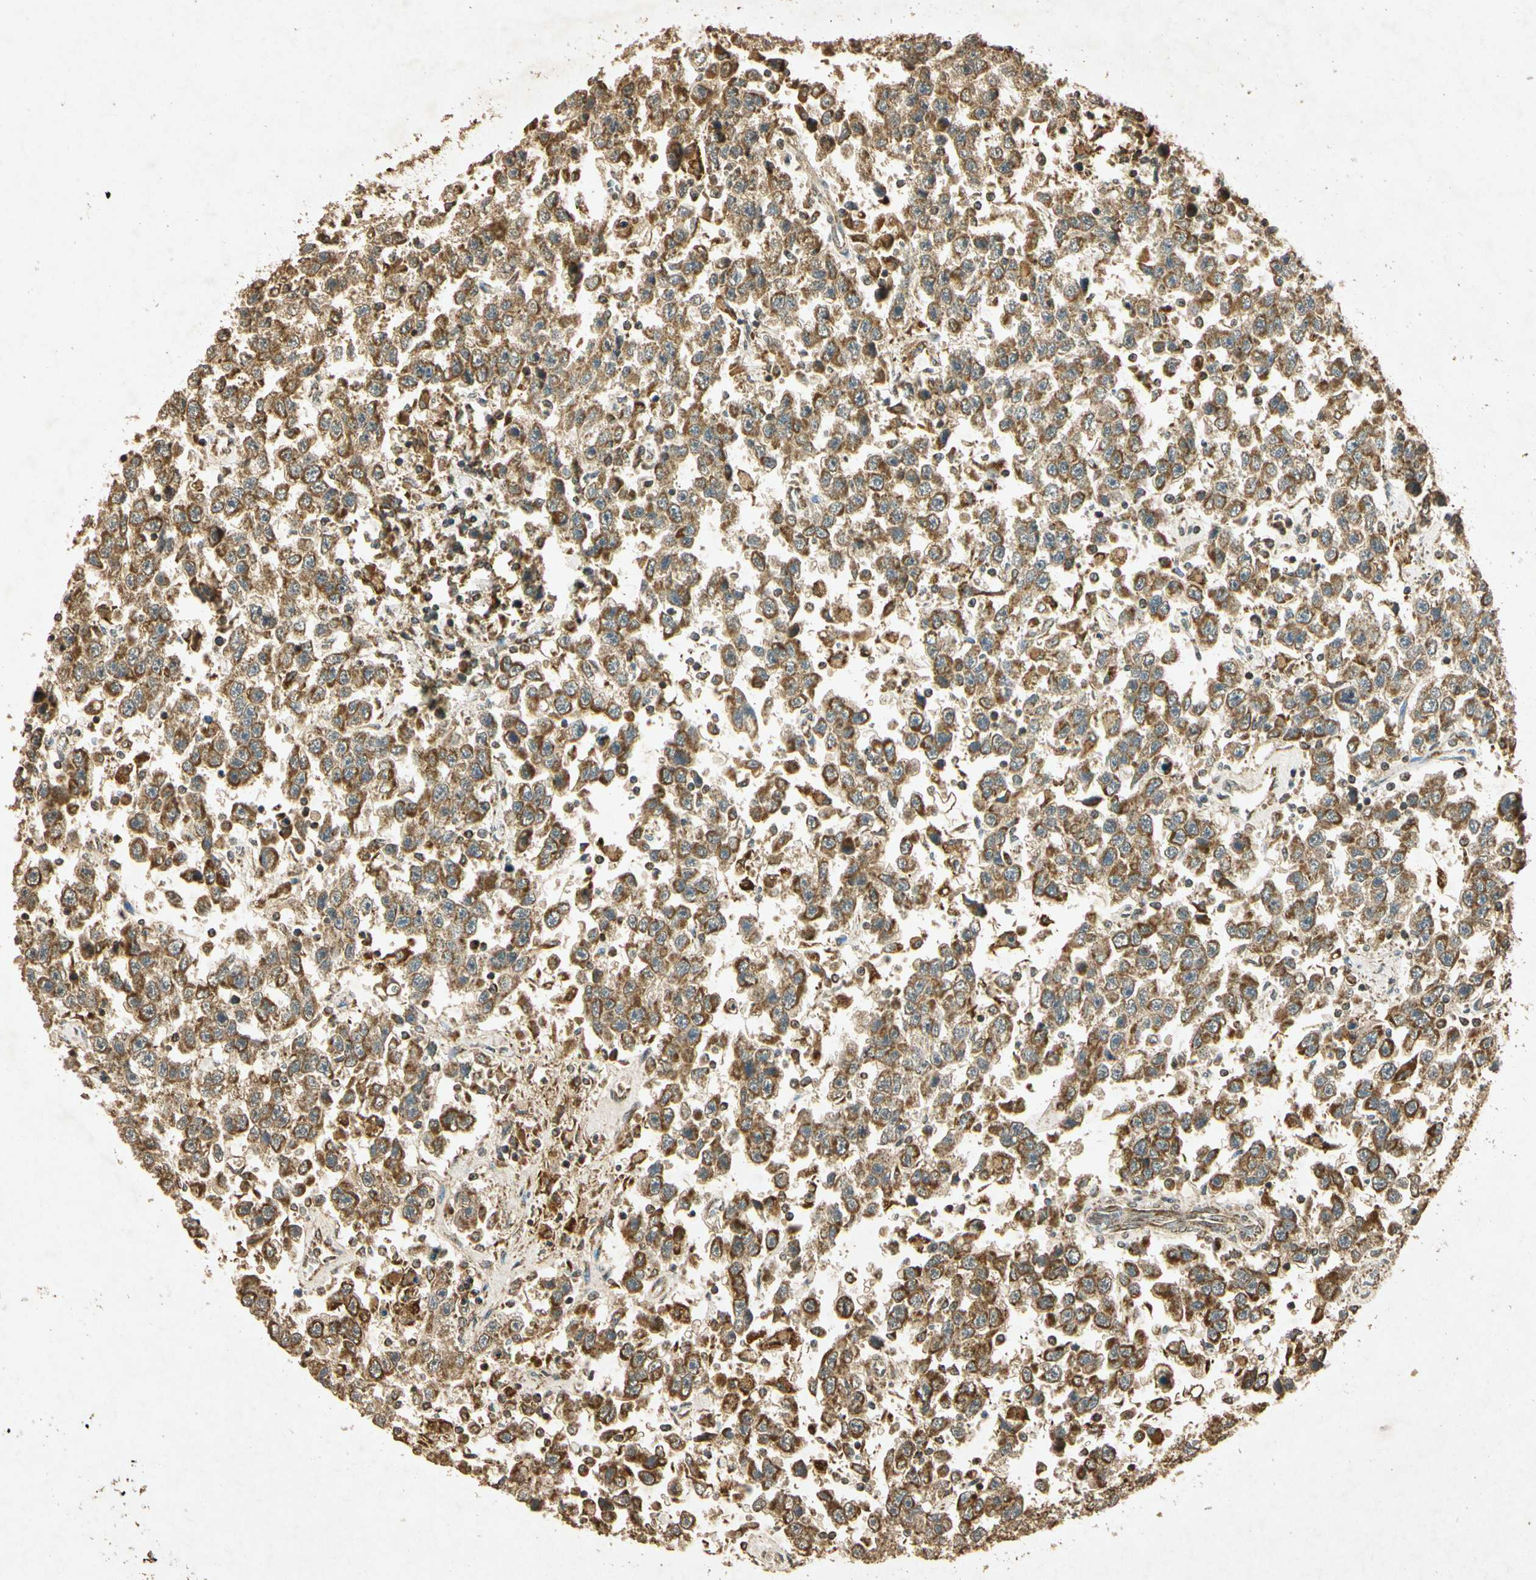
{"staining": {"intensity": "moderate", "quantity": ">75%", "location": "cytoplasmic/membranous"}, "tissue": "testis cancer", "cell_type": "Tumor cells", "image_type": "cancer", "snomed": [{"axis": "morphology", "description": "Seminoma, NOS"}, {"axis": "topography", "description": "Testis"}], "caption": "A high-resolution image shows immunohistochemistry staining of seminoma (testis), which shows moderate cytoplasmic/membranous staining in about >75% of tumor cells. (DAB (3,3'-diaminobenzidine) IHC, brown staining for protein, blue staining for nuclei).", "gene": "PRDX3", "patient": {"sex": "male", "age": 41}}